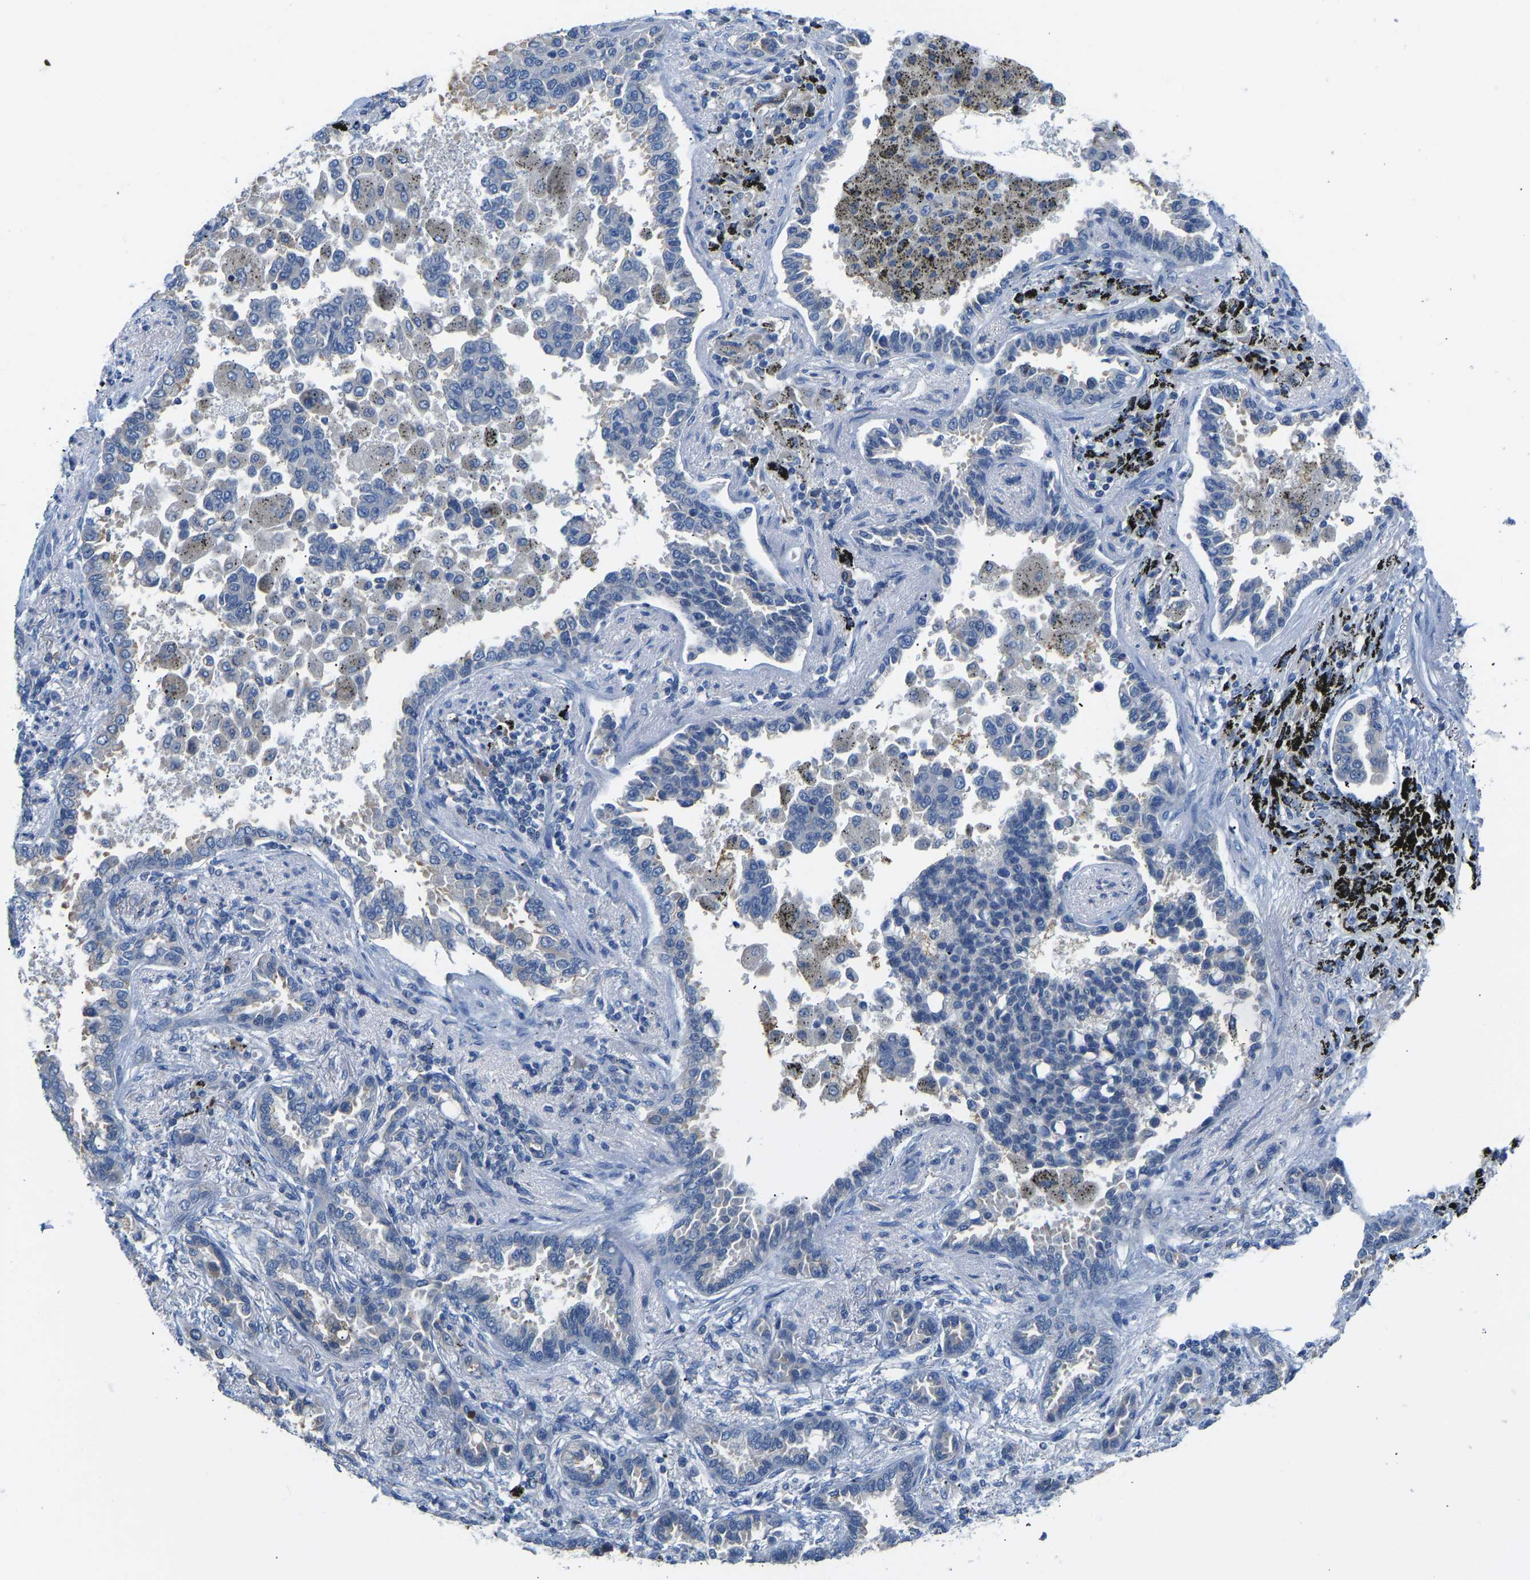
{"staining": {"intensity": "negative", "quantity": "none", "location": "none"}, "tissue": "lung cancer", "cell_type": "Tumor cells", "image_type": "cancer", "snomed": [{"axis": "morphology", "description": "Normal tissue, NOS"}, {"axis": "morphology", "description": "Adenocarcinoma, NOS"}, {"axis": "topography", "description": "Lung"}], "caption": "Immunohistochemistry (IHC) of human adenocarcinoma (lung) demonstrates no positivity in tumor cells.", "gene": "VRK1", "patient": {"sex": "male", "age": 59}}